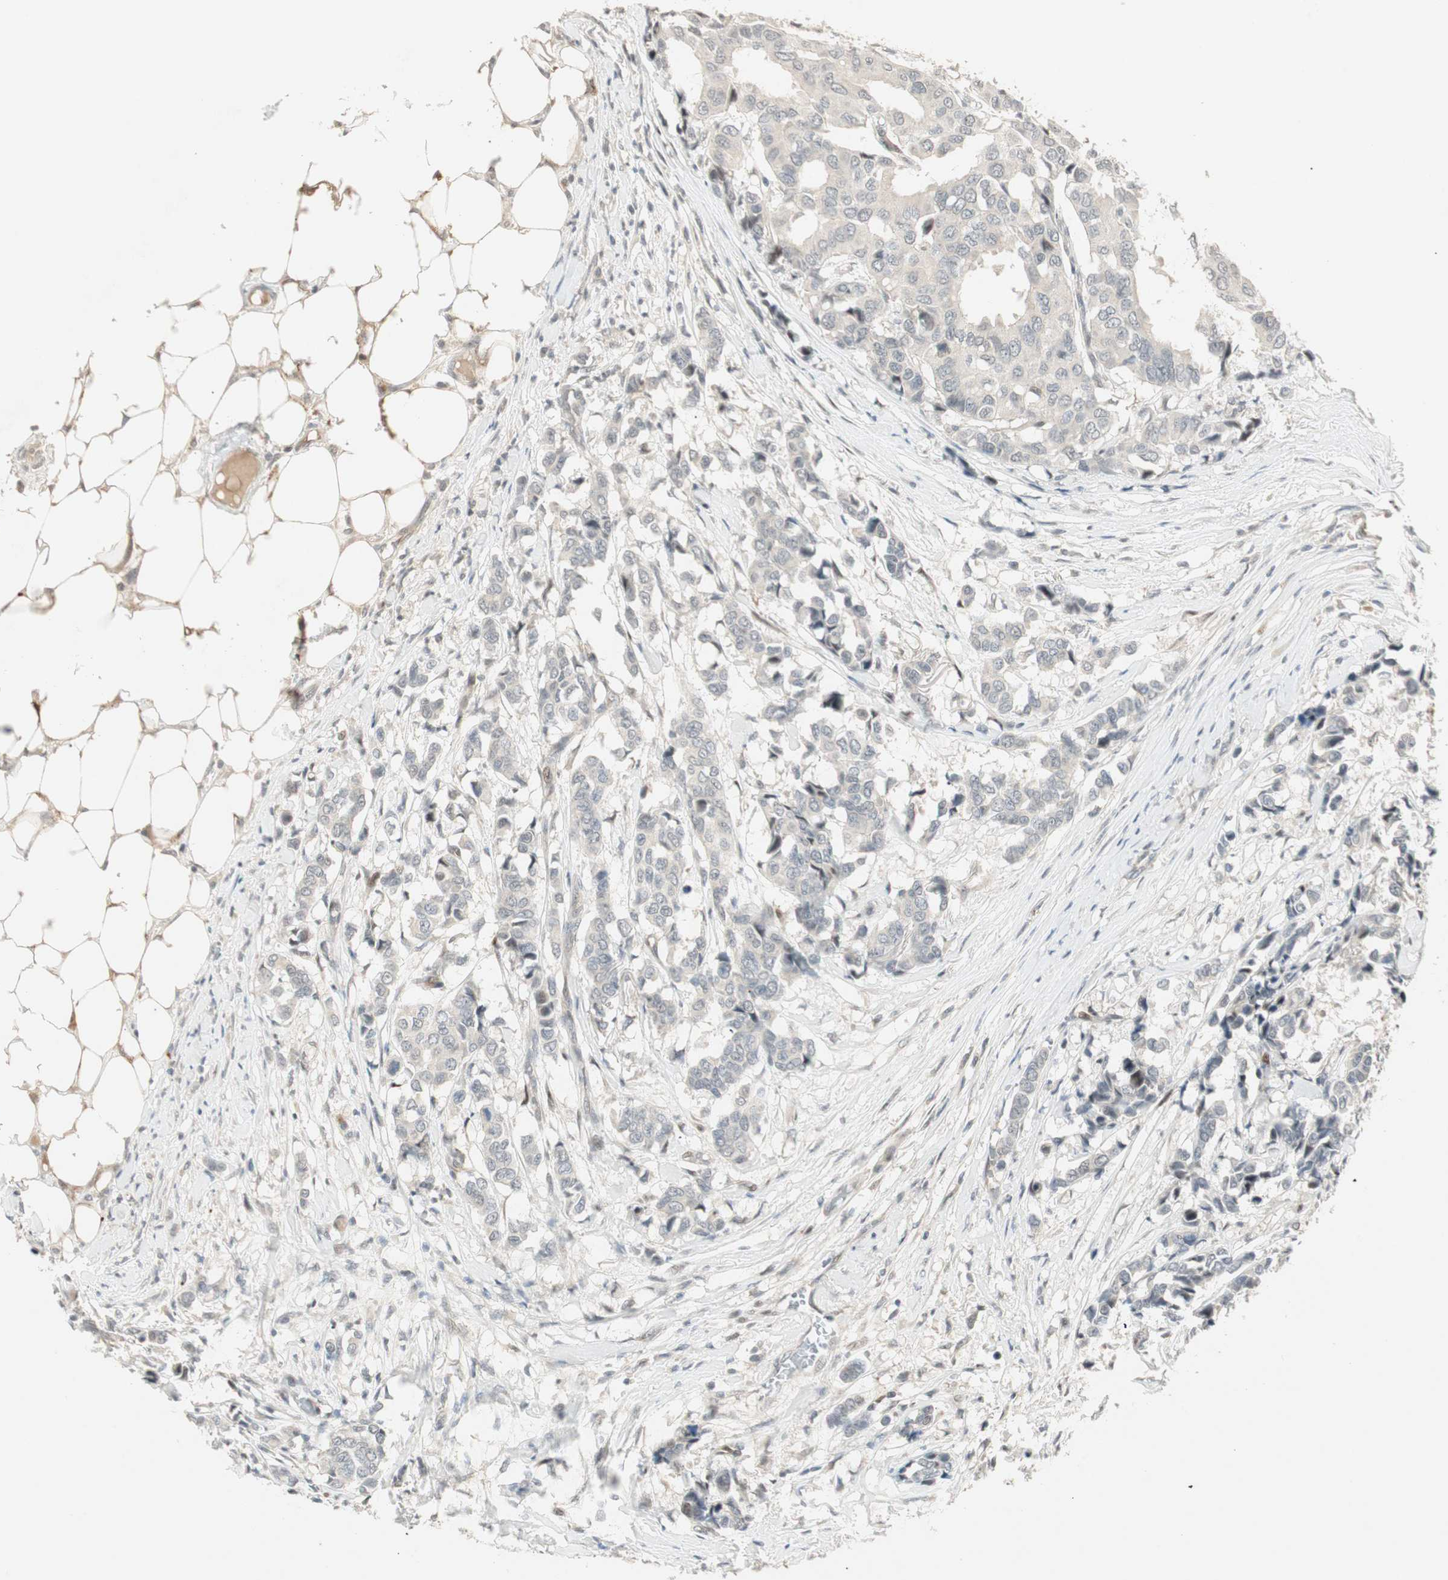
{"staining": {"intensity": "negative", "quantity": "none", "location": "none"}, "tissue": "breast cancer", "cell_type": "Tumor cells", "image_type": "cancer", "snomed": [{"axis": "morphology", "description": "Duct carcinoma"}, {"axis": "topography", "description": "Breast"}], "caption": "Tumor cells show no significant protein expression in breast cancer.", "gene": "ACSL5", "patient": {"sex": "female", "age": 87}}